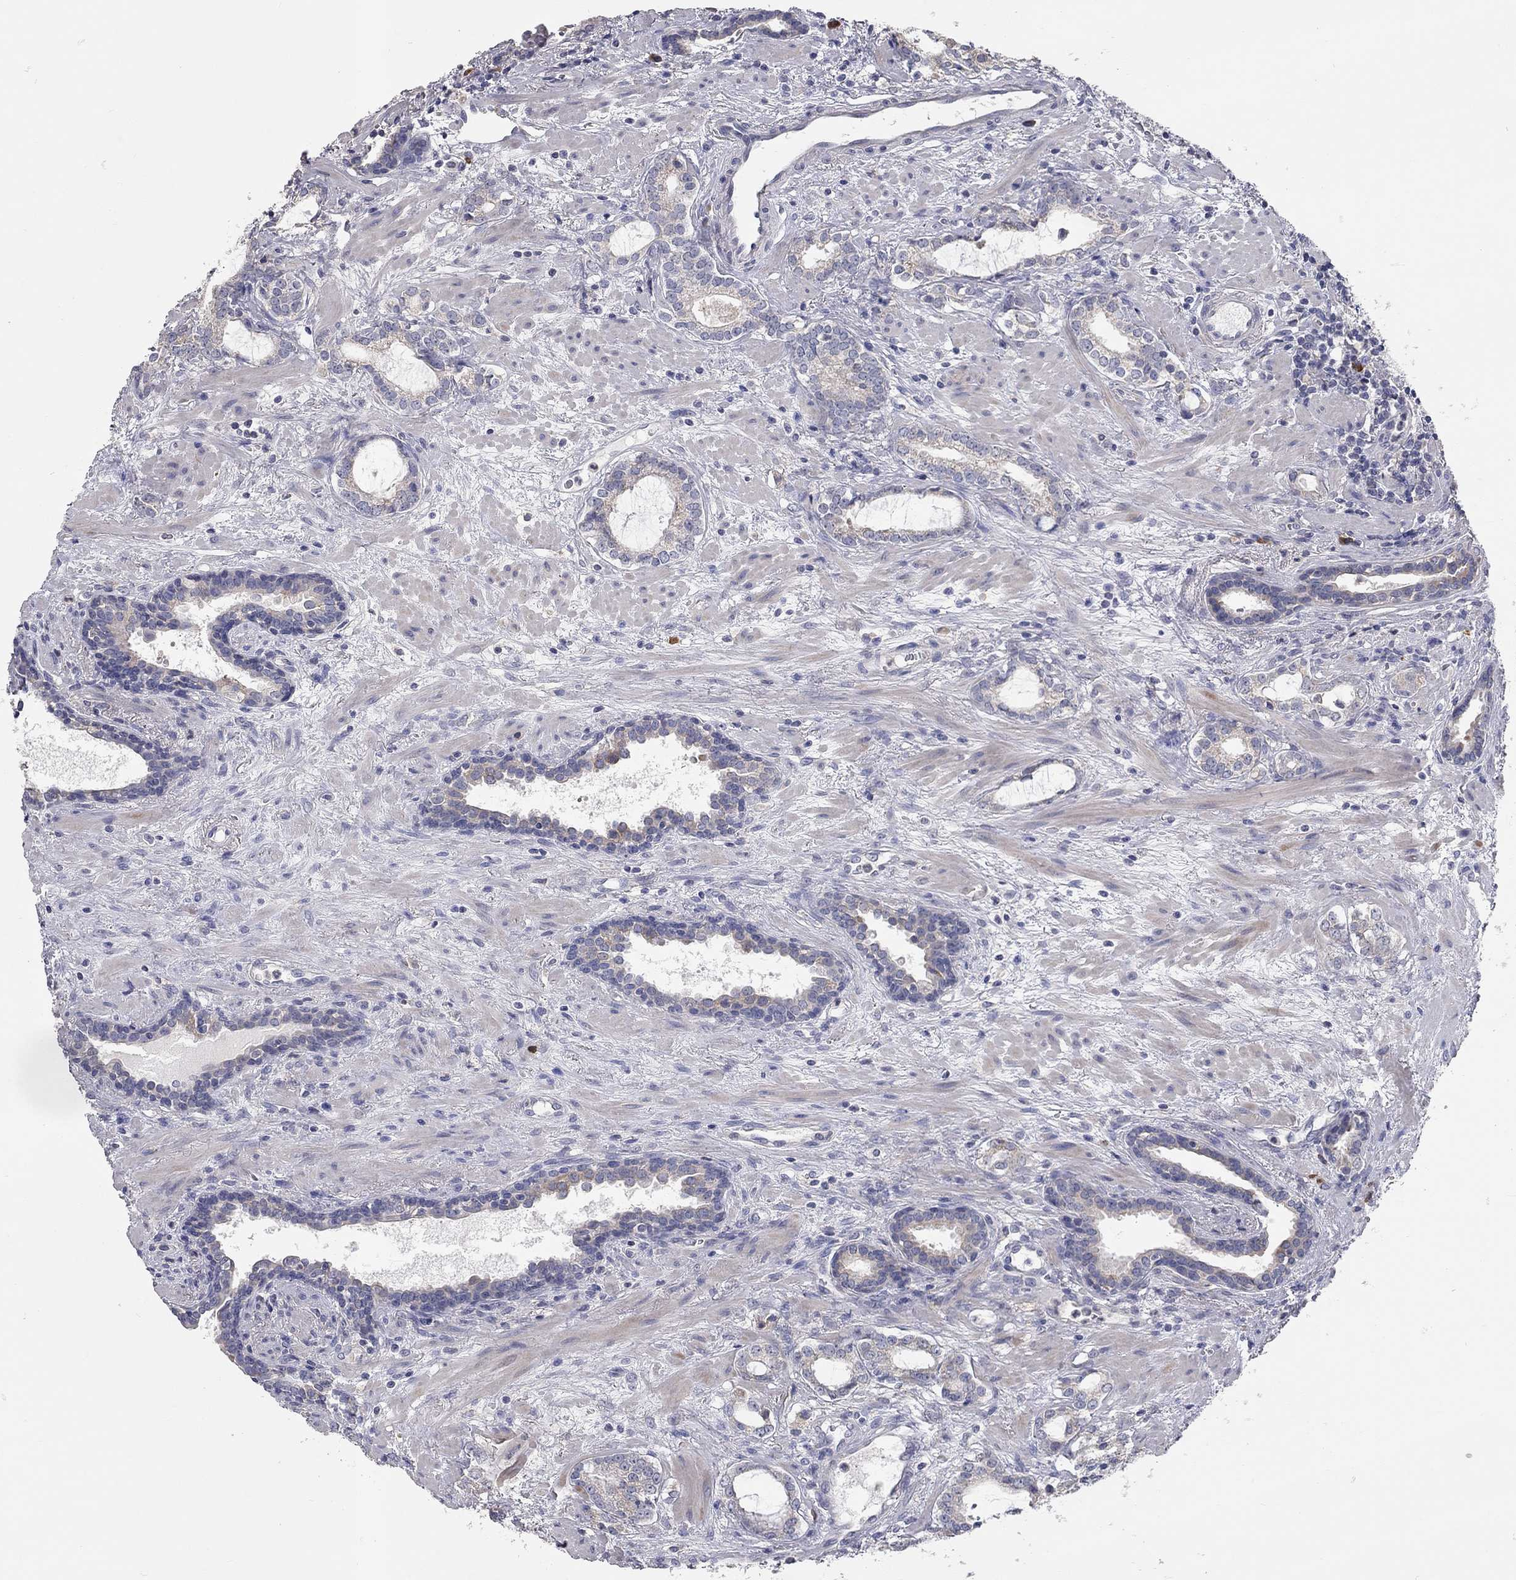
{"staining": {"intensity": "negative", "quantity": "none", "location": "none"}, "tissue": "prostate cancer", "cell_type": "Tumor cells", "image_type": "cancer", "snomed": [{"axis": "morphology", "description": "Adenocarcinoma, NOS"}, {"axis": "topography", "description": "Prostate"}], "caption": "Tumor cells are negative for brown protein staining in prostate cancer (adenocarcinoma).", "gene": "XAGE2", "patient": {"sex": "male", "age": 66}}